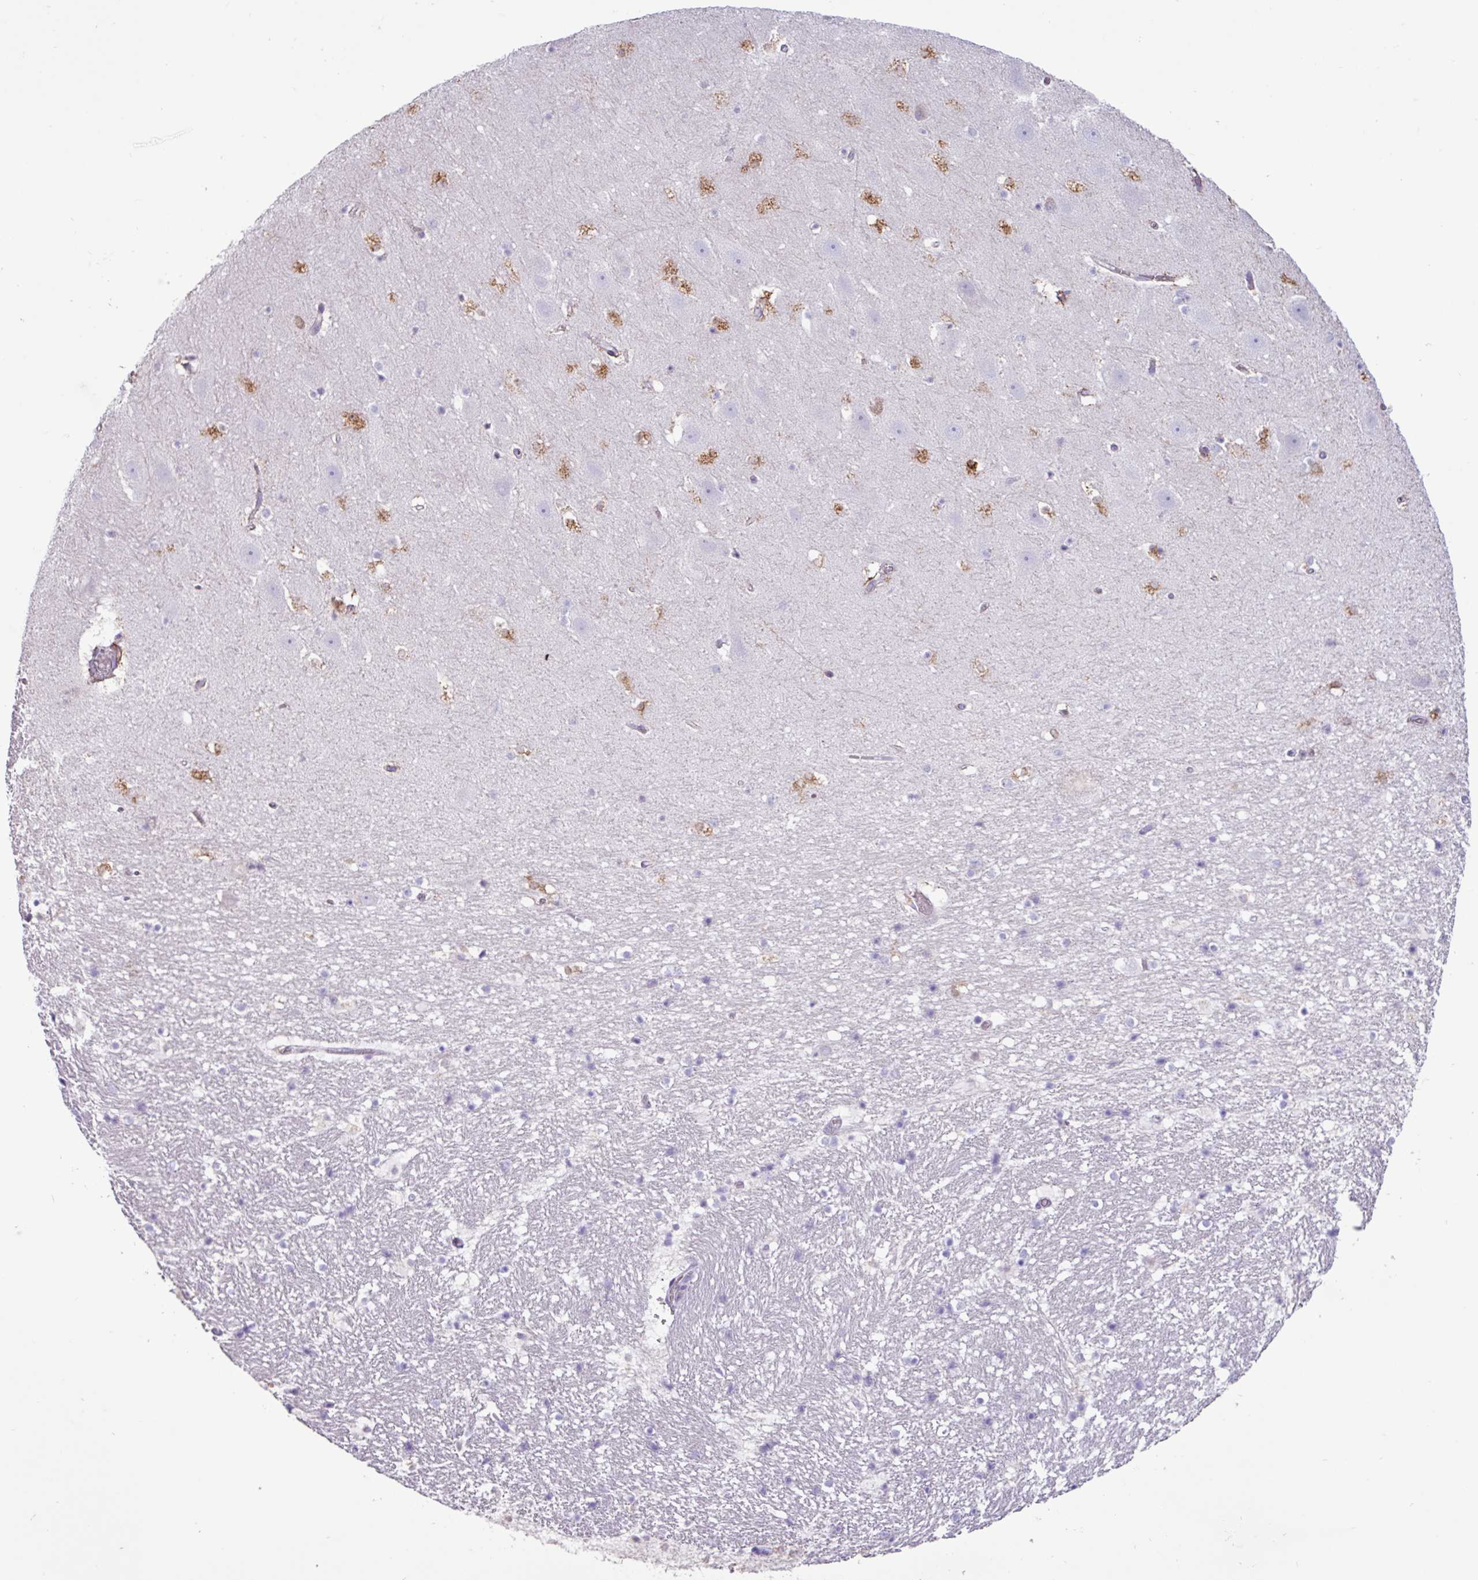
{"staining": {"intensity": "moderate", "quantity": "25%-75%", "location": "cytoplasmic/membranous"}, "tissue": "hippocampus", "cell_type": "Glial cells", "image_type": "normal", "snomed": [{"axis": "morphology", "description": "Normal tissue, NOS"}, {"axis": "topography", "description": "Hippocampus"}], "caption": "Normal hippocampus exhibits moderate cytoplasmic/membranous positivity in about 25%-75% of glial cells, visualized by immunohistochemistry. (Brightfield microscopy of DAB IHC at high magnification).", "gene": "PPP1R35", "patient": {"sex": "male", "age": 37}}